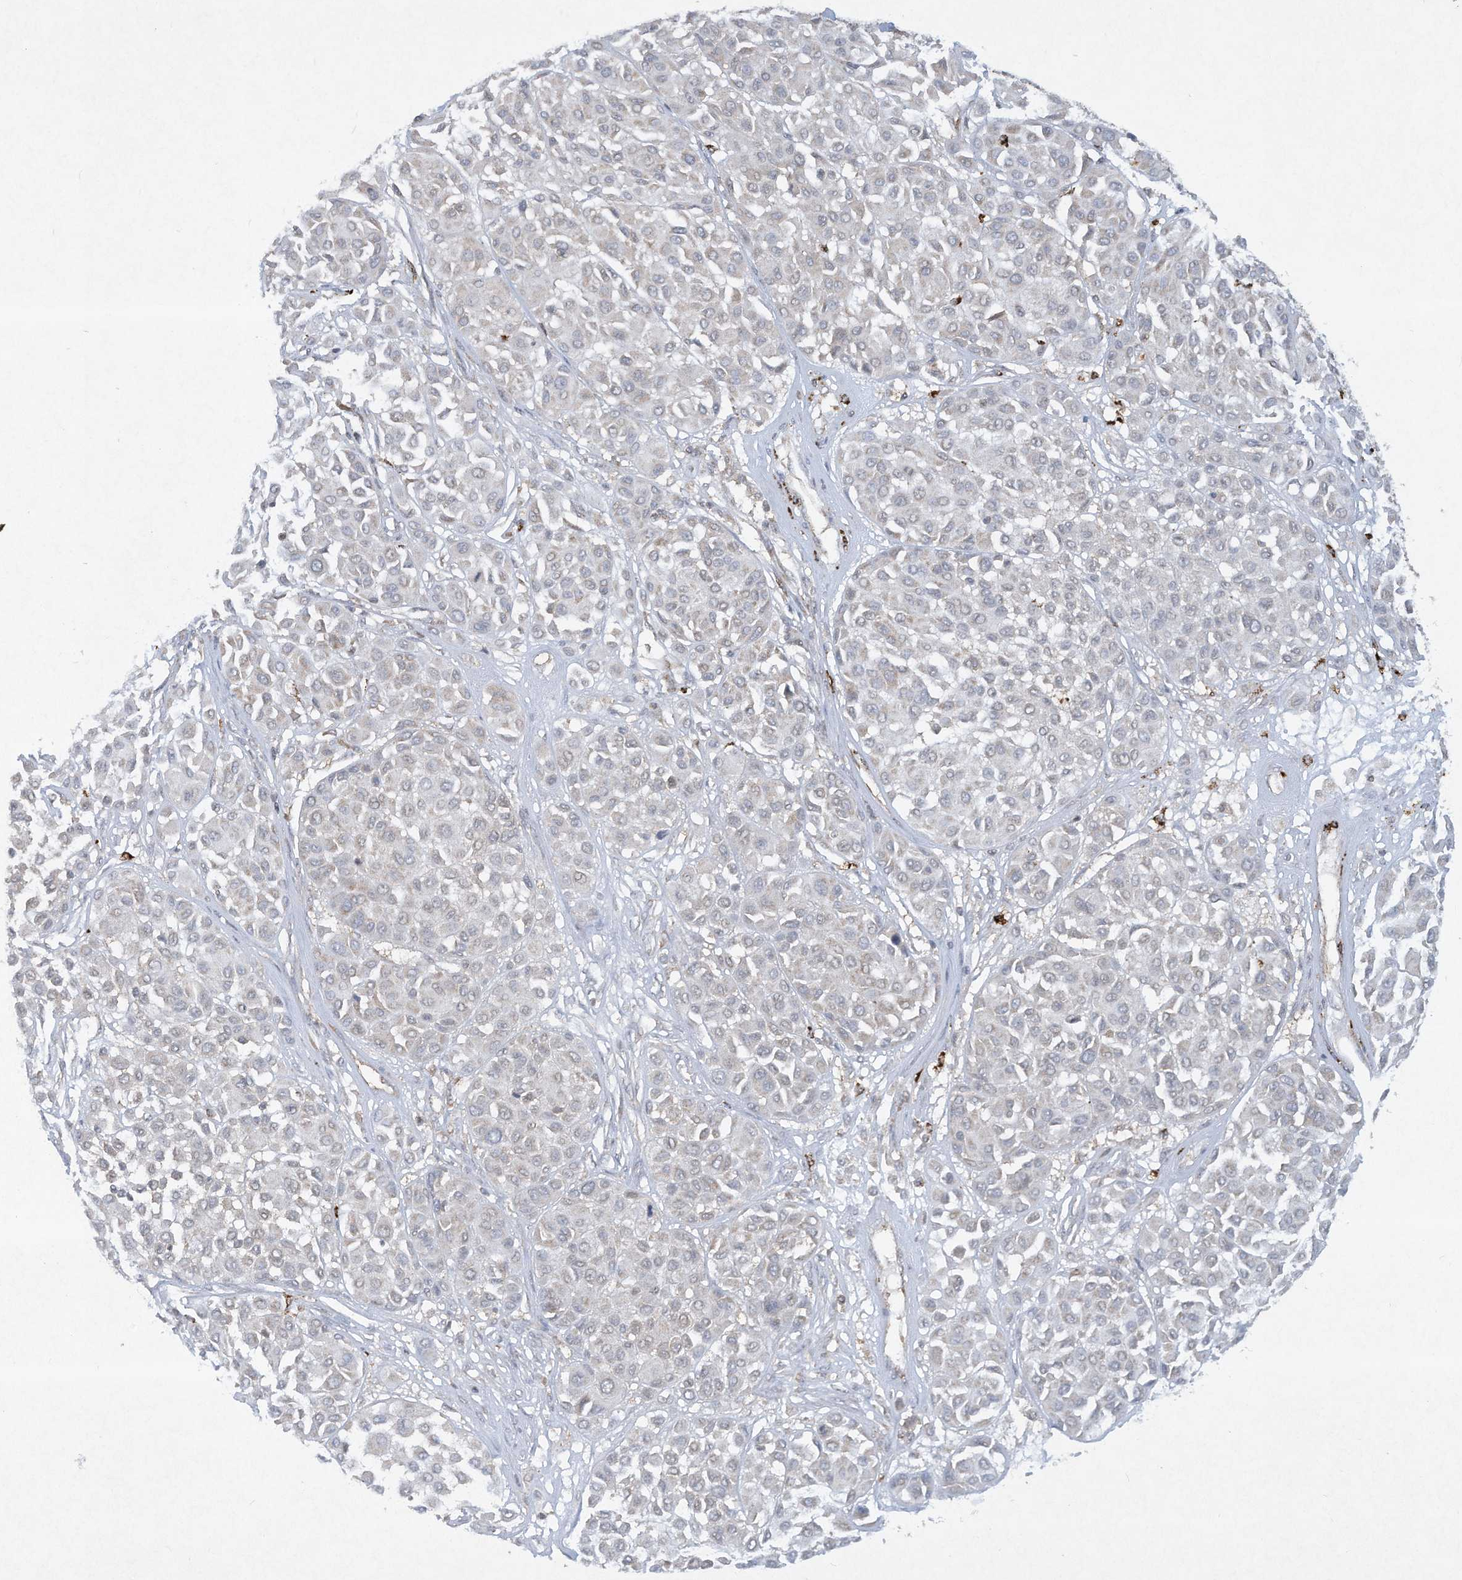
{"staining": {"intensity": "negative", "quantity": "none", "location": "none"}, "tissue": "melanoma", "cell_type": "Tumor cells", "image_type": "cancer", "snomed": [{"axis": "morphology", "description": "Malignant melanoma, Metastatic site"}, {"axis": "topography", "description": "Soft tissue"}], "caption": "A histopathology image of melanoma stained for a protein displays no brown staining in tumor cells.", "gene": "CHRNA4", "patient": {"sex": "male", "age": 41}}